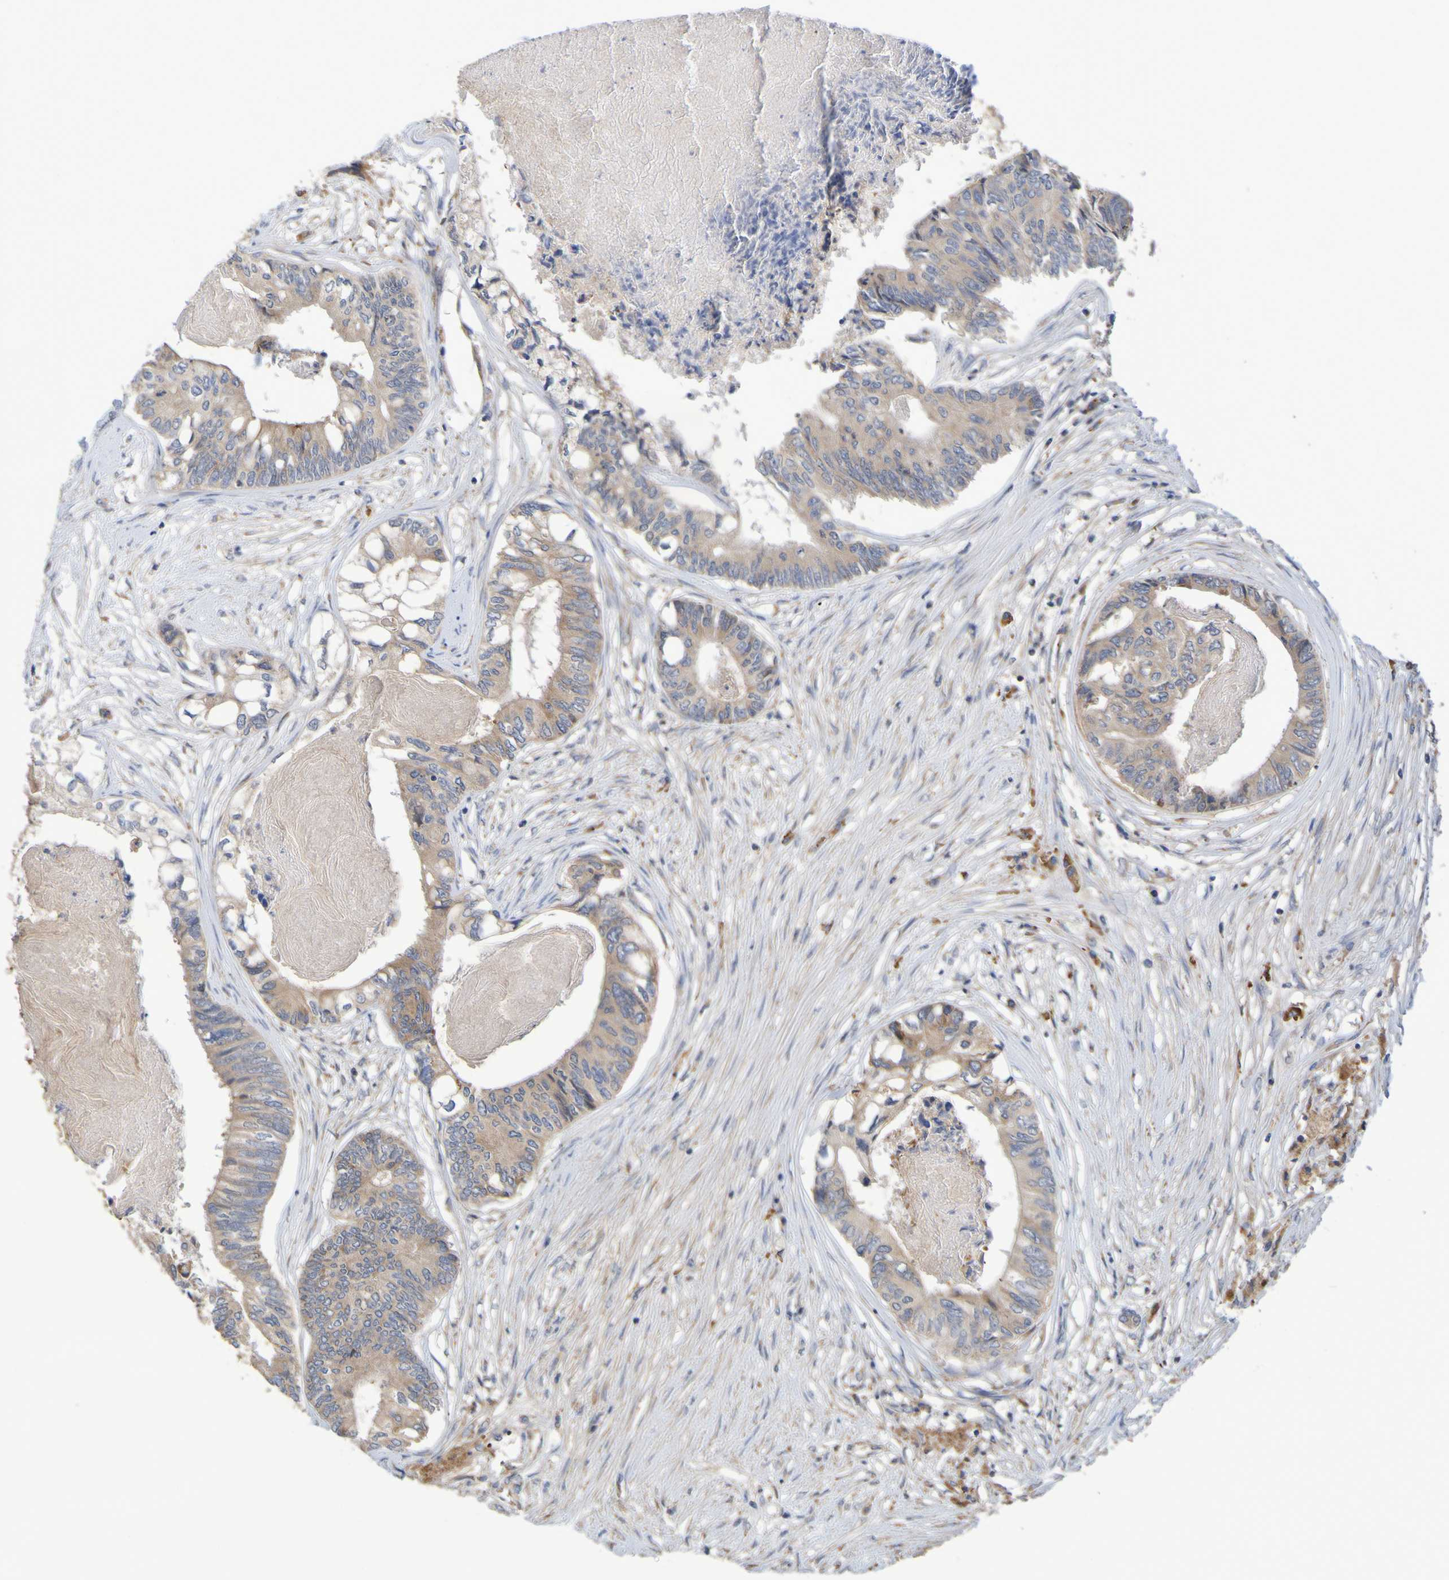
{"staining": {"intensity": "weak", "quantity": ">75%", "location": "cytoplasmic/membranous"}, "tissue": "colorectal cancer", "cell_type": "Tumor cells", "image_type": "cancer", "snomed": [{"axis": "morphology", "description": "Adenocarcinoma, NOS"}, {"axis": "topography", "description": "Rectum"}], "caption": "Human colorectal adenocarcinoma stained with a brown dye reveals weak cytoplasmic/membranous positive expression in approximately >75% of tumor cells.", "gene": "CLDN18", "patient": {"sex": "male", "age": 63}}